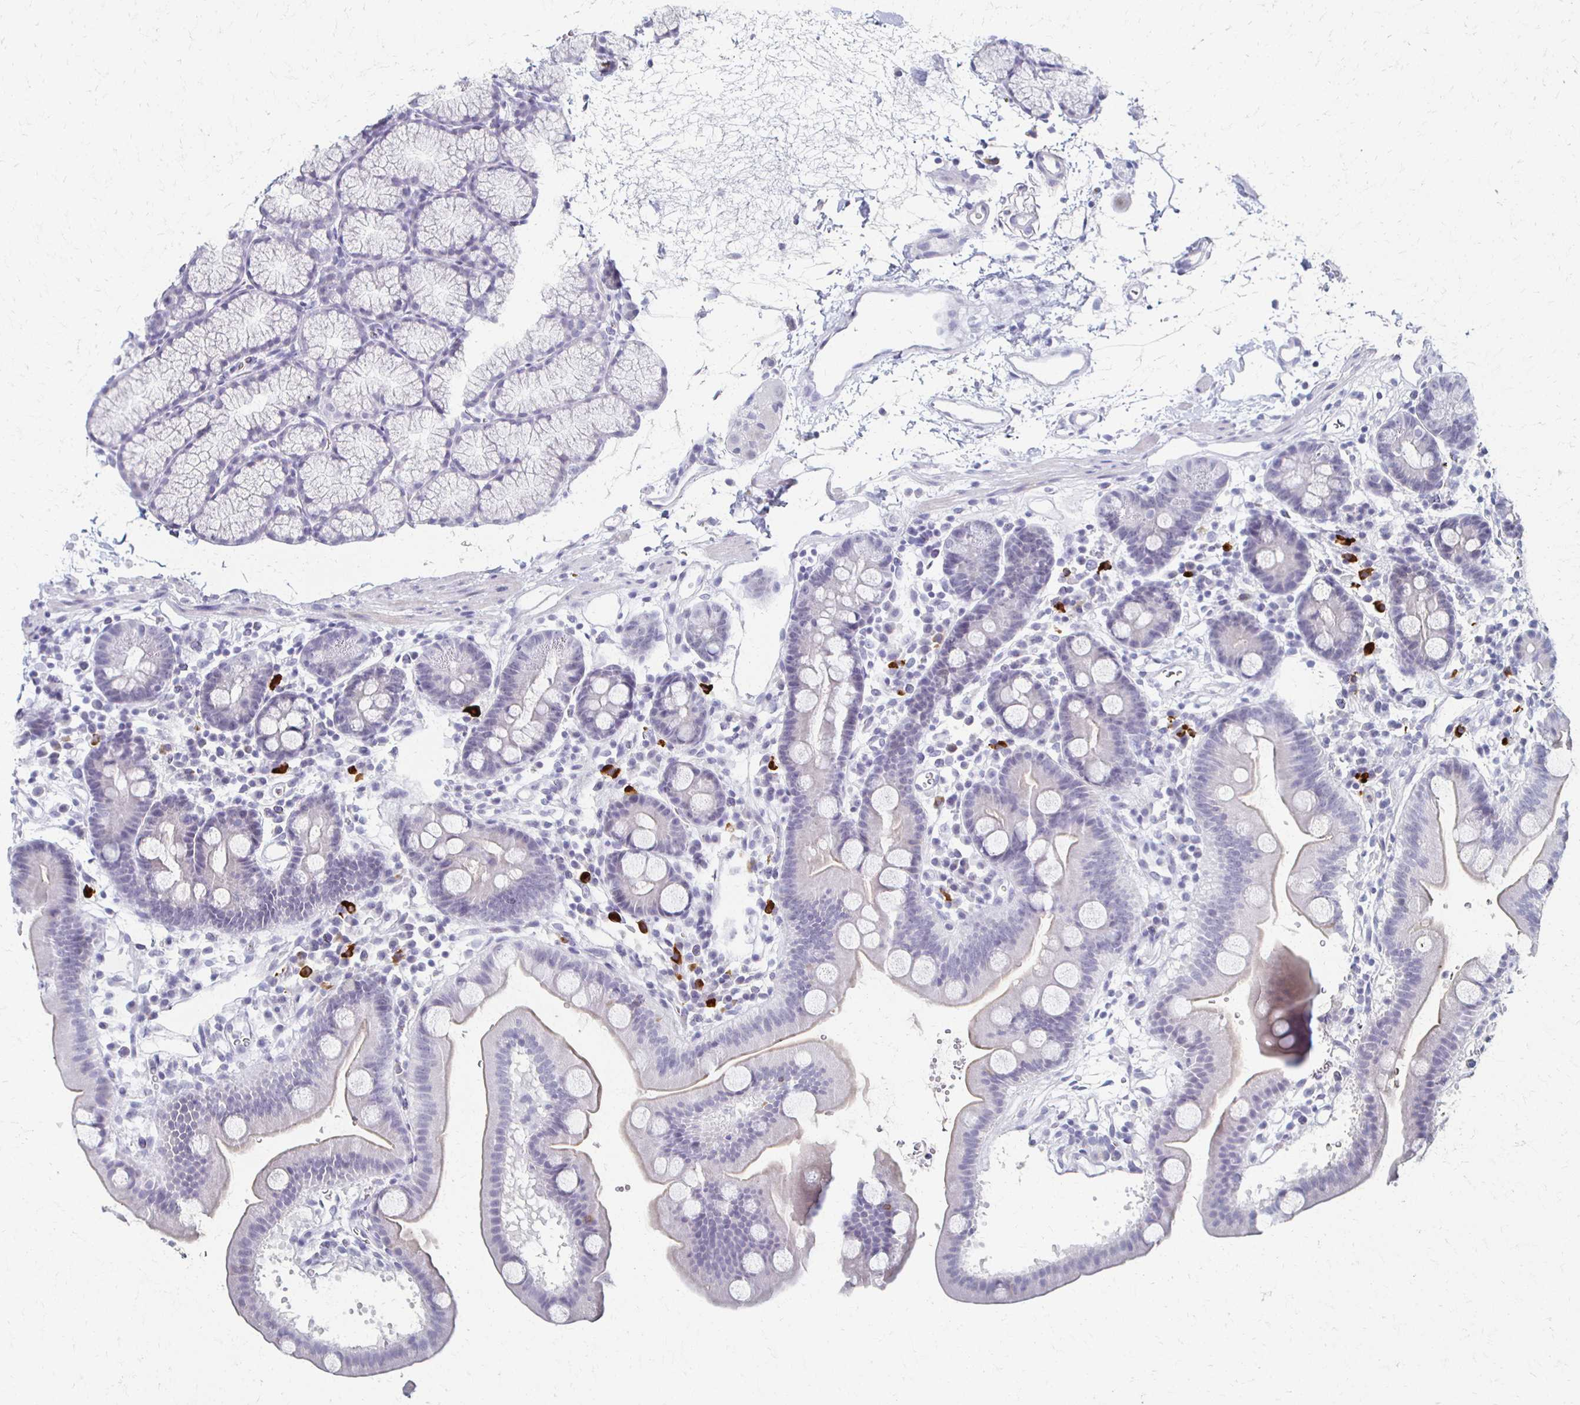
{"staining": {"intensity": "weak", "quantity": "<25%", "location": "cytoplasmic/membranous"}, "tissue": "duodenum", "cell_type": "Glandular cells", "image_type": "normal", "snomed": [{"axis": "morphology", "description": "Normal tissue, NOS"}, {"axis": "topography", "description": "Duodenum"}], "caption": "This micrograph is of benign duodenum stained with IHC to label a protein in brown with the nuclei are counter-stained blue. There is no staining in glandular cells.", "gene": "CXCR2", "patient": {"sex": "male", "age": 59}}